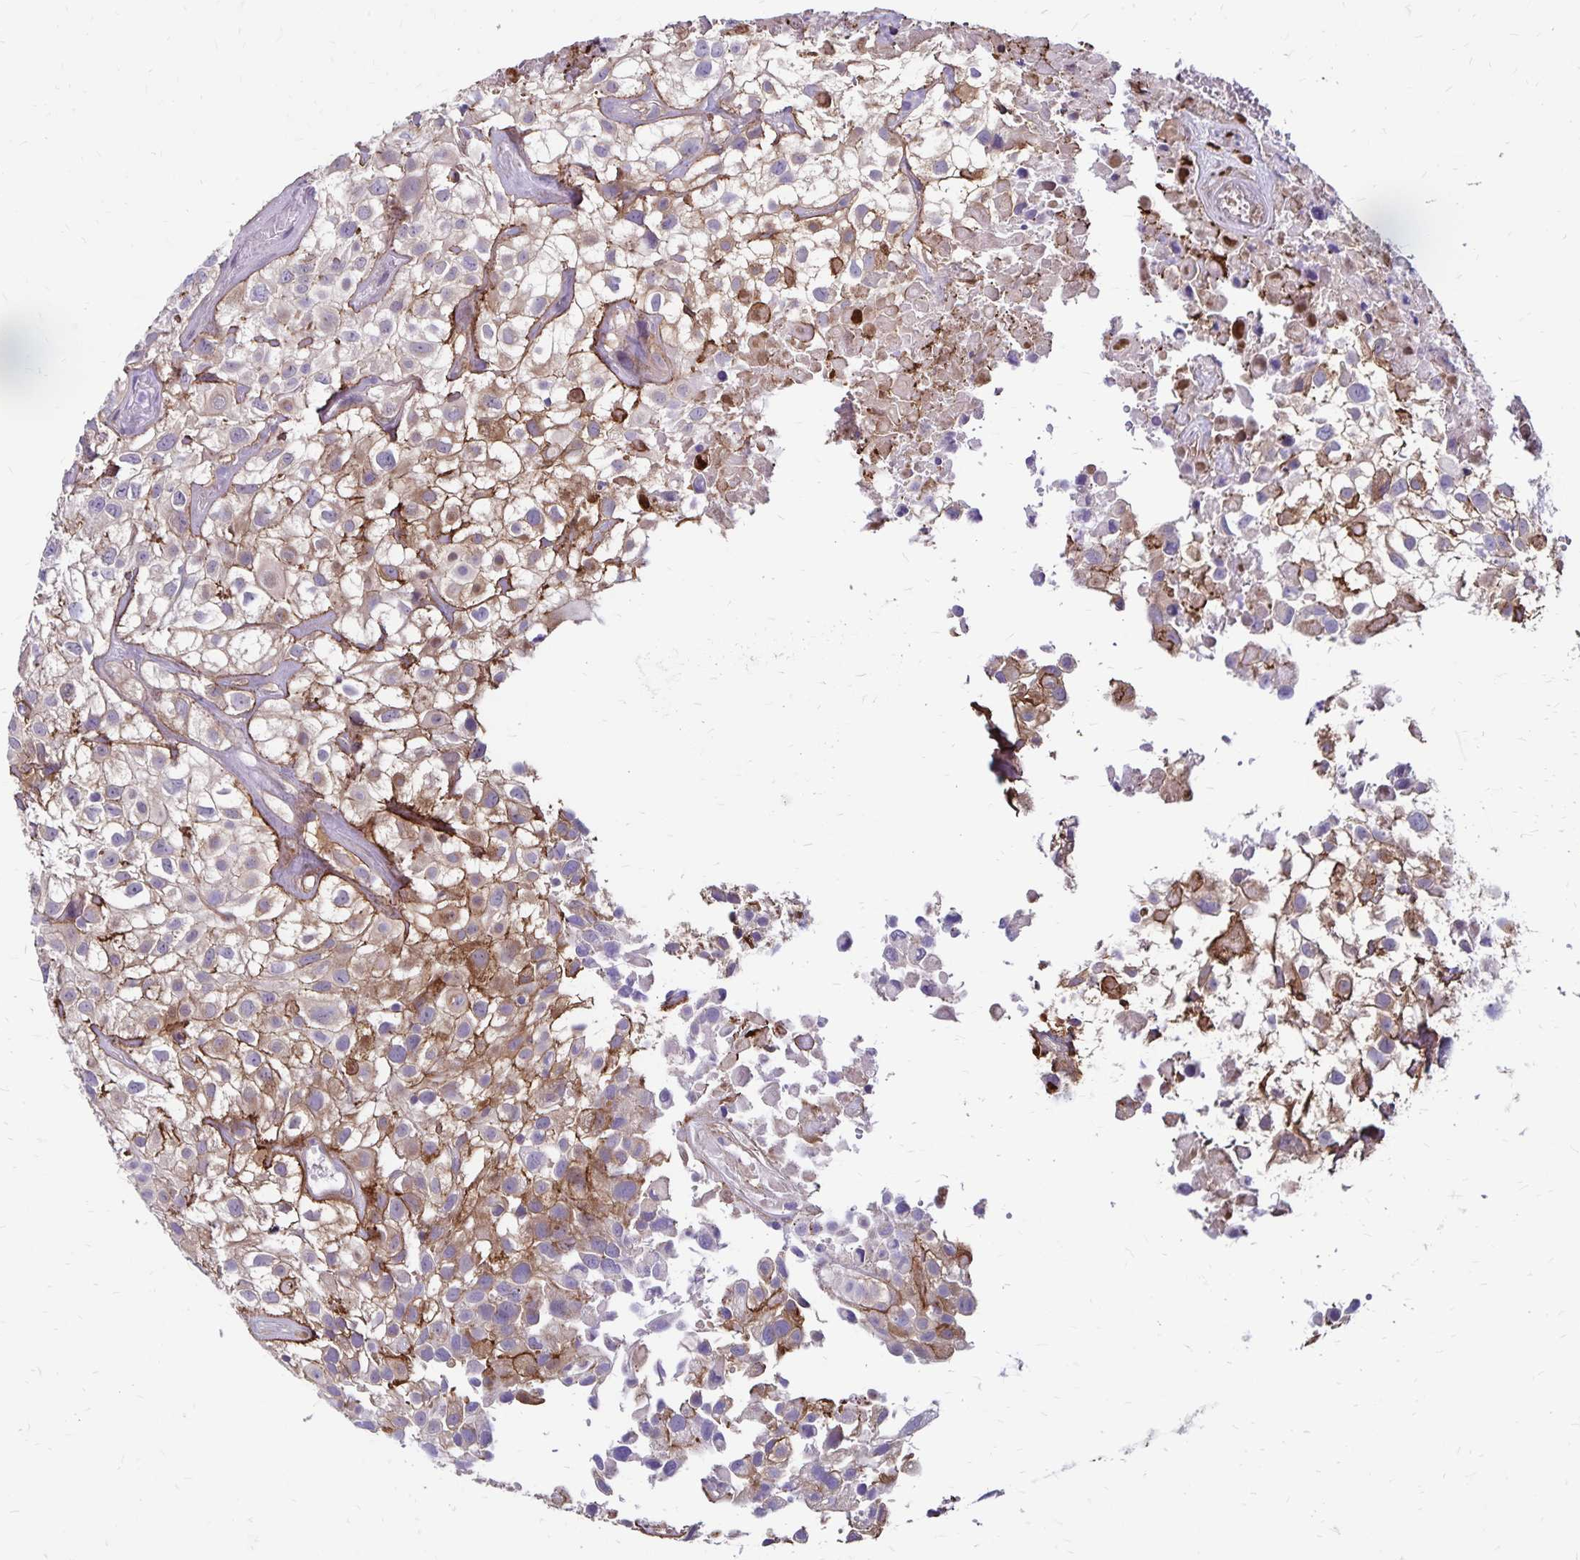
{"staining": {"intensity": "weak", "quantity": ">75%", "location": "cytoplasmic/membranous"}, "tissue": "urothelial cancer", "cell_type": "Tumor cells", "image_type": "cancer", "snomed": [{"axis": "morphology", "description": "Urothelial carcinoma, High grade"}, {"axis": "topography", "description": "Urinary bladder"}], "caption": "Human urothelial cancer stained for a protein (brown) reveals weak cytoplasmic/membranous positive positivity in about >75% of tumor cells.", "gene": "TNS3", "patient": {"sex": "male", "age": 56}}